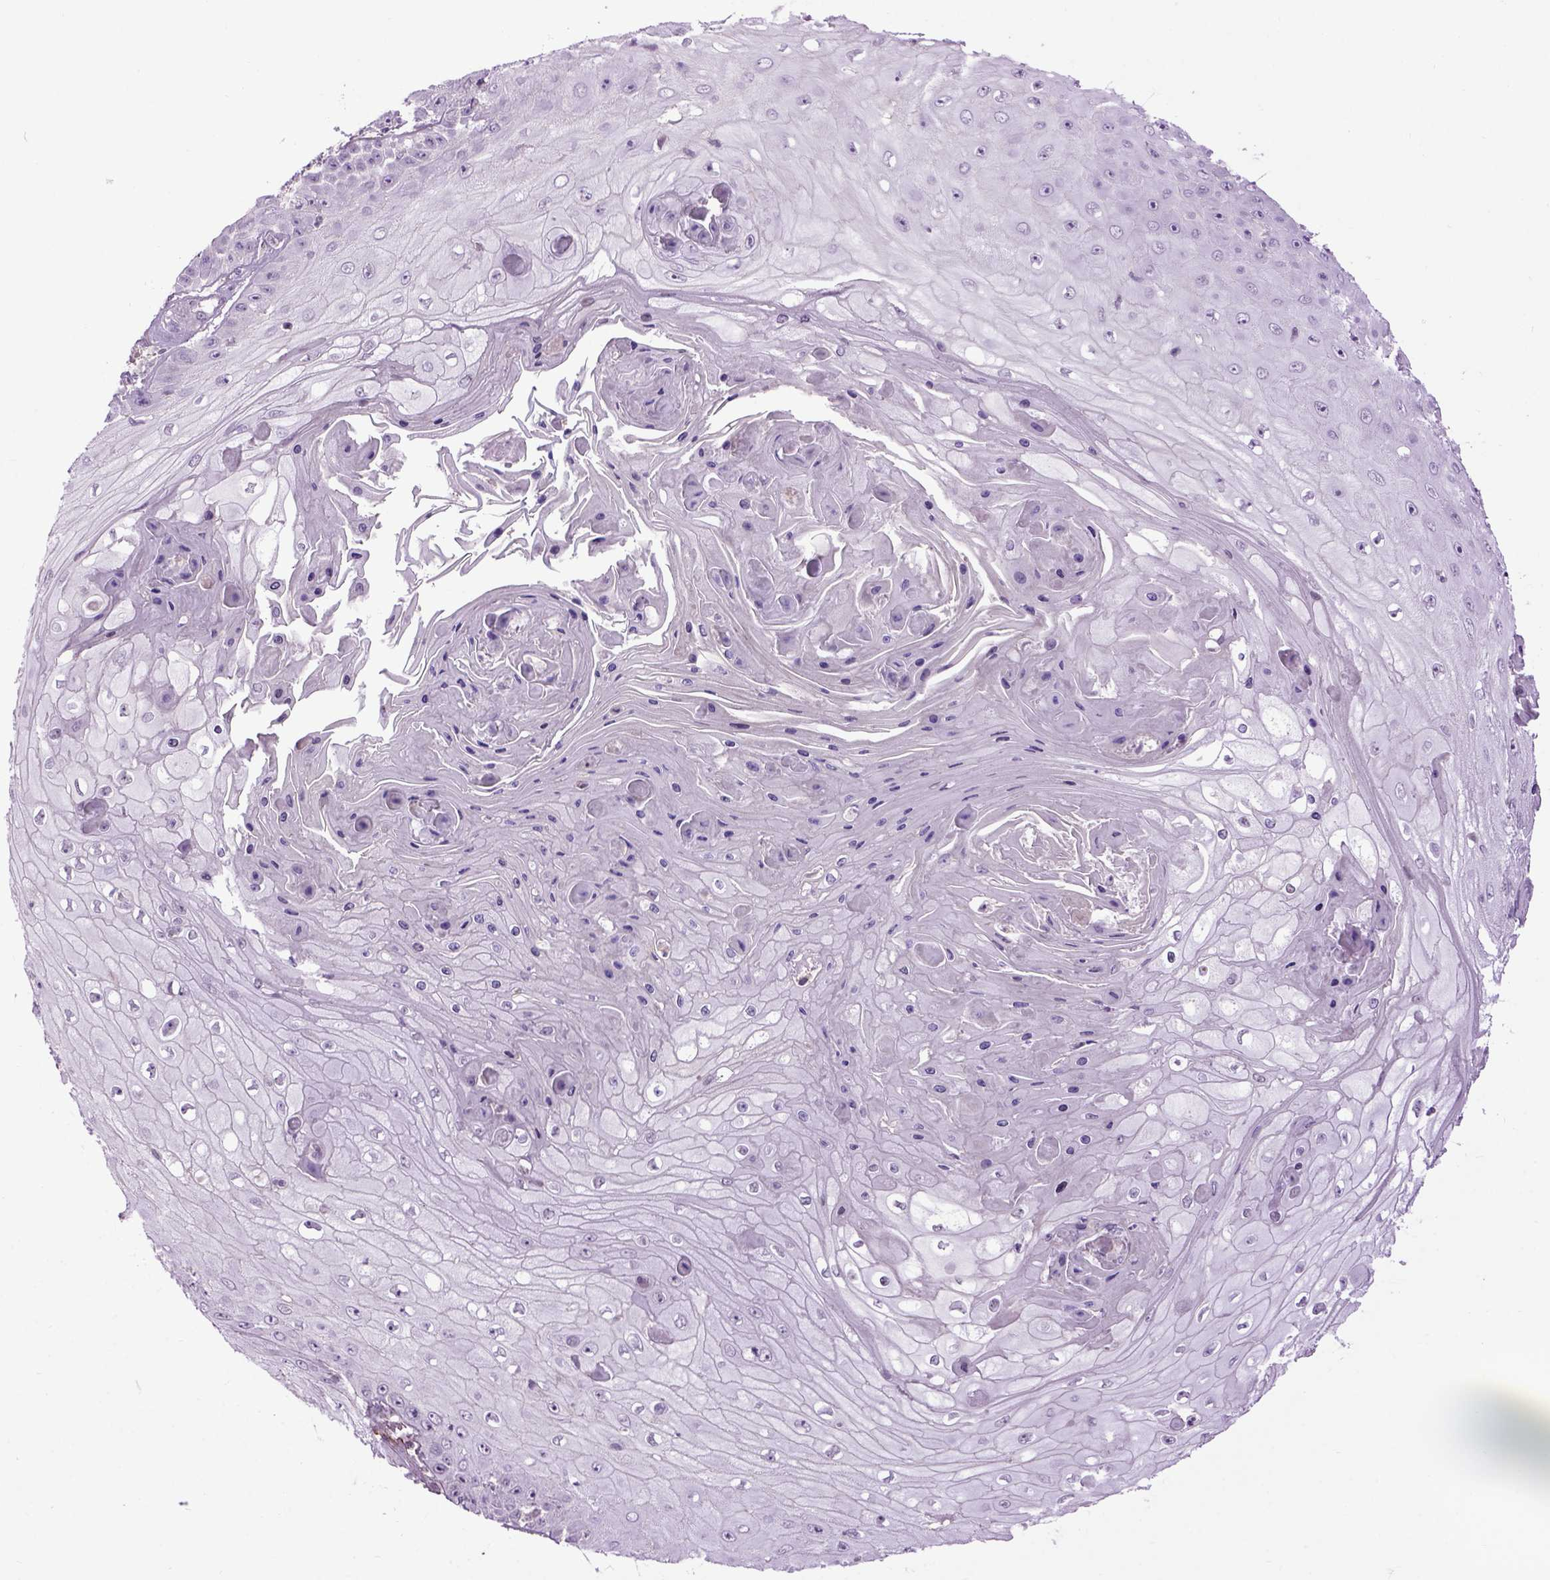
{"staining": {"intensity": "negative", "quantity": "none", "location": "none"}, "tissue": "skin cancer", "cell_type": "Tumor cells", "image_type": "cancer", "snomed": [{"axis": "morphology", "description": "Squamous cell carcinoma, NOS"}, {"axis": "topography", "description": "Skin"}], "caption": "A micrograph of squamous cell carcinoma (skin) stained for a protein shows no brown staining in tumor cells.", "gene": "EMILIN3", "patient": {"sex": "male", "age": 70}}